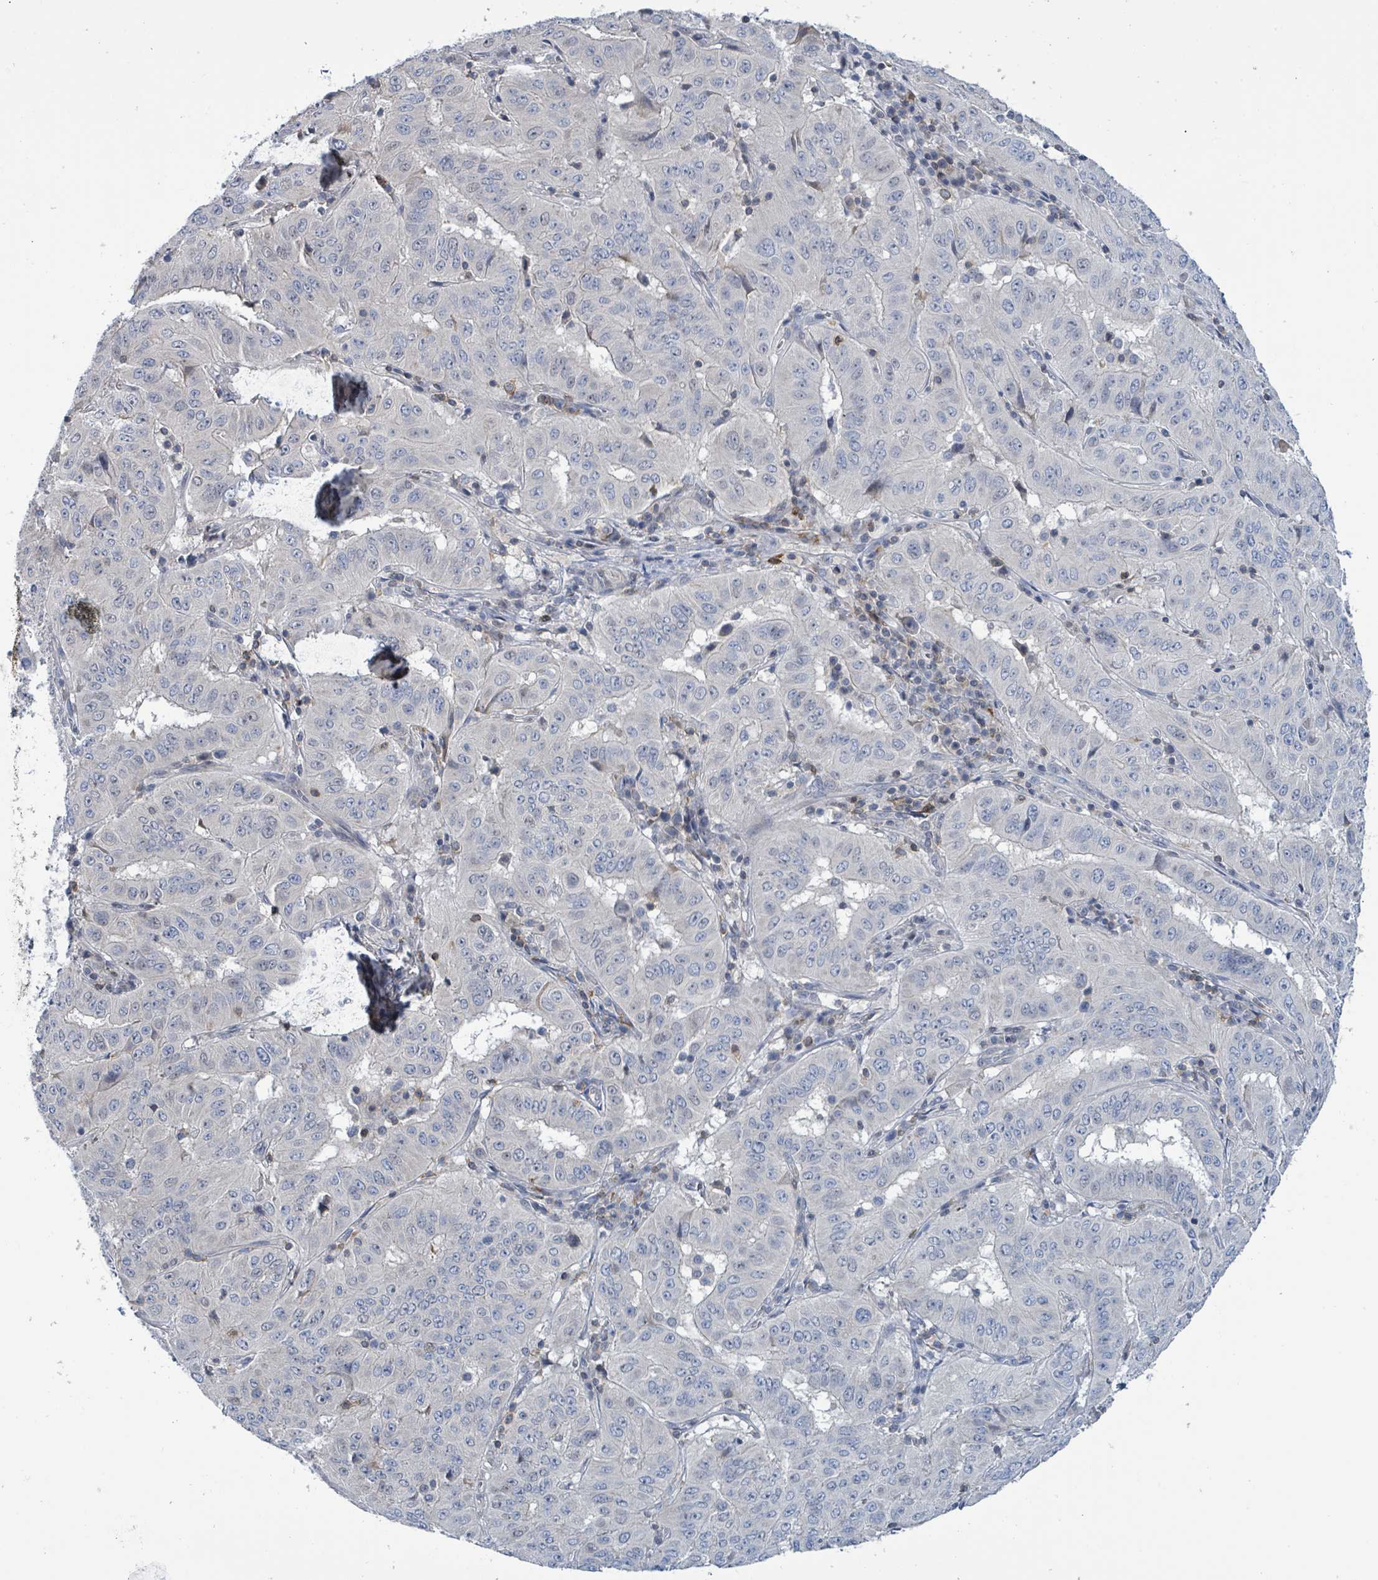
{"staining": {"intensity": "negative", "quantity": "none", "location": "none"}, "tissue": "pancreatic cancer", "cell_type": "Tumor cells", "image_type": "cancer", "snomed": [{"axis": "morphology", "description": "Adenocarcinoma, NOS"}, {"axis": "topography", "description": "Pancreas"}], "caption": "IHC of human pancreatic adenocarcinoma demonstrates no staining in tumor cells. The staining is performed using DAB brown chromogen with nuclei counter-stained in using hematoxylin.", "gene": "DGKZ", "patient": {"sex": "male", "age": 63}}